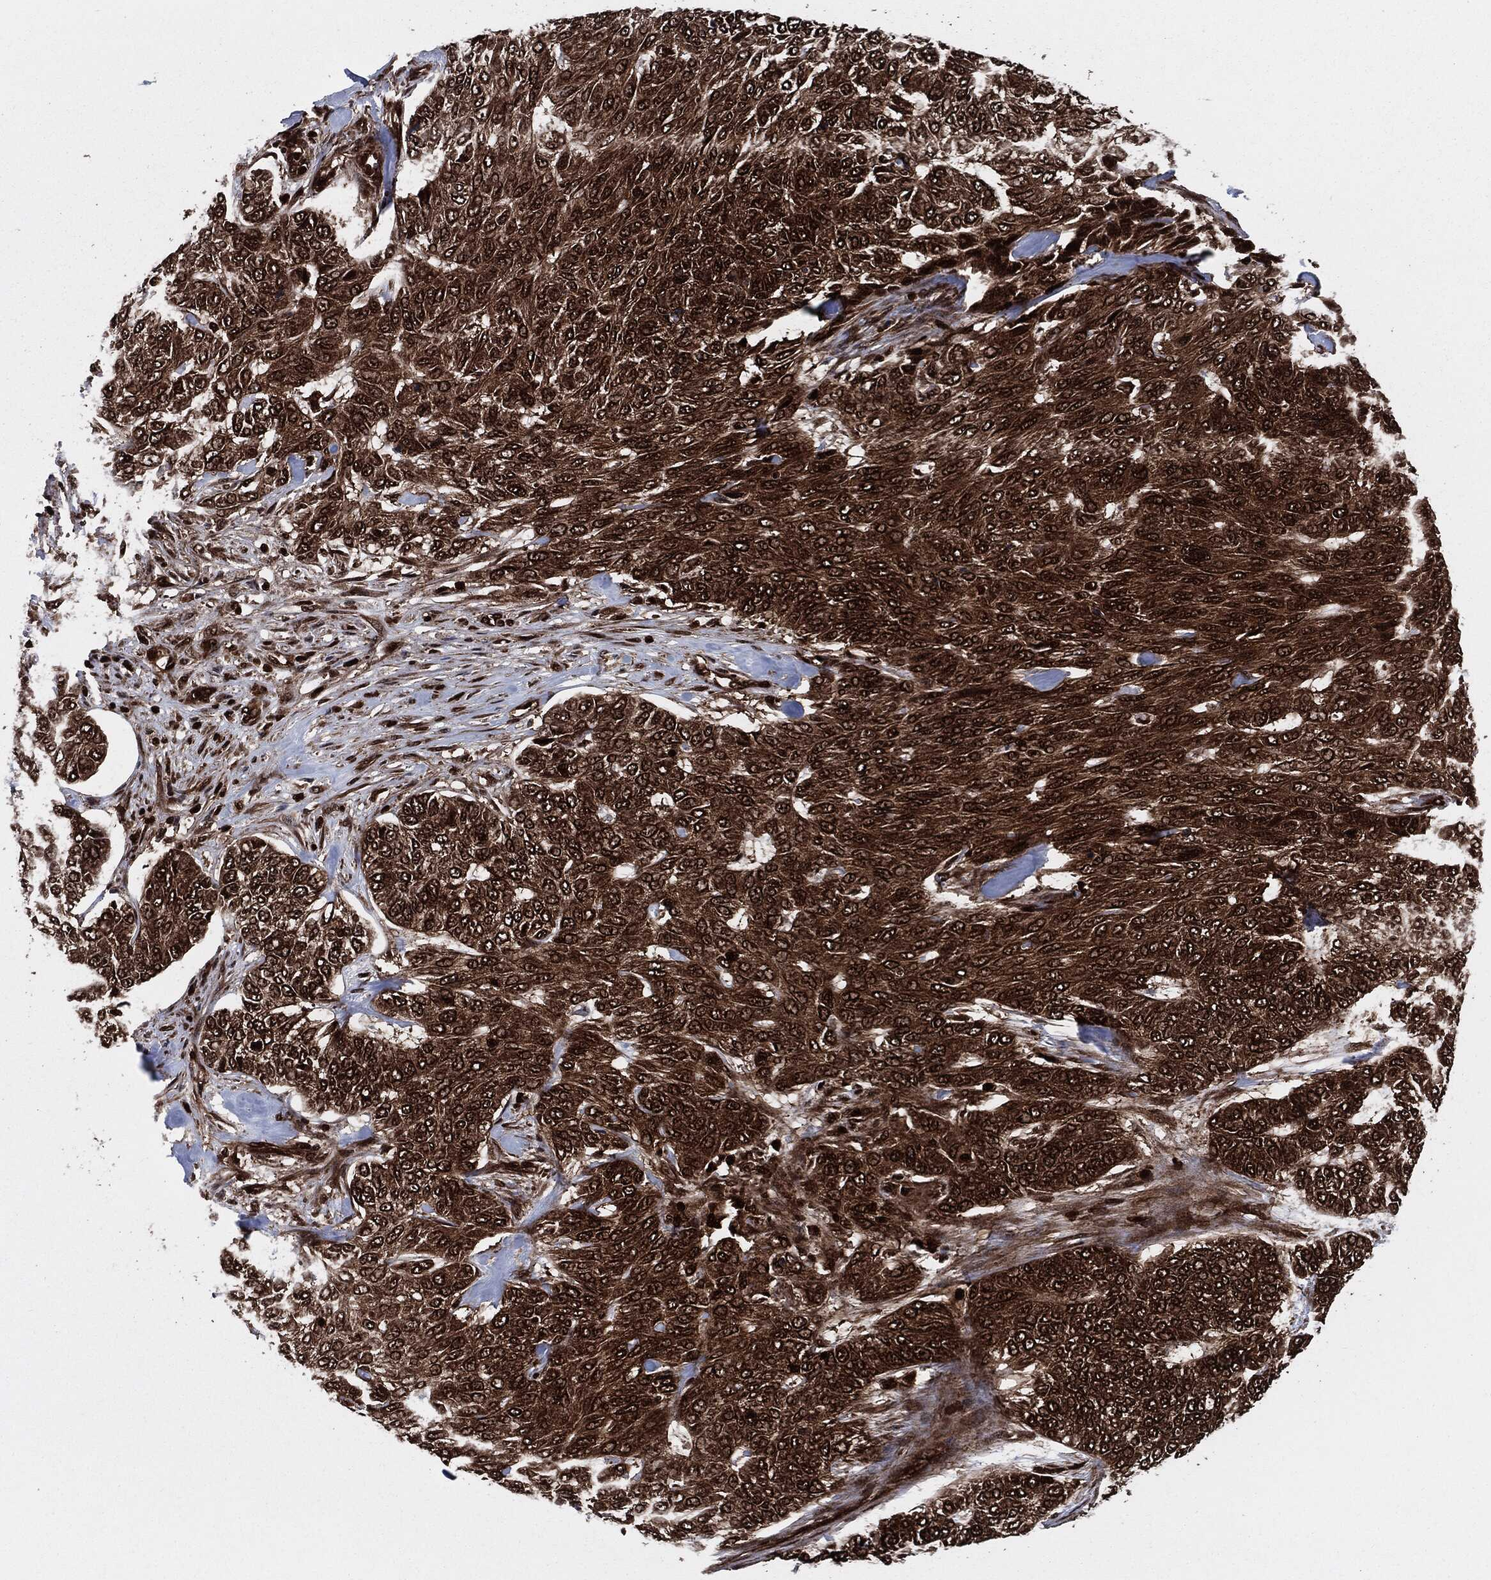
{"staining": {"intensity": "strong", "quantity": ">75%", "location": "cytoplasmic/membranous"}, "tissue": "skin cancer", "cell_type": "Tumor cells", "image_type": "cancer", "snomed": [{"axis": "morphology", "description": "Basal cell carcinoma"}, {"axis": "topography", "description": "Skin"}], "caption": "IHC micrograph of neoplastic tissue: human skin basal cell carcinoma stained using IHC shows high levels of strong protein expression localized specifically in the cytoplasmic/membranous of tumor cells, appearing as a cytoplasmic/membranous brown color.", "gene": "YWHAB", "patient": {"sex": "female", "age": 65}}